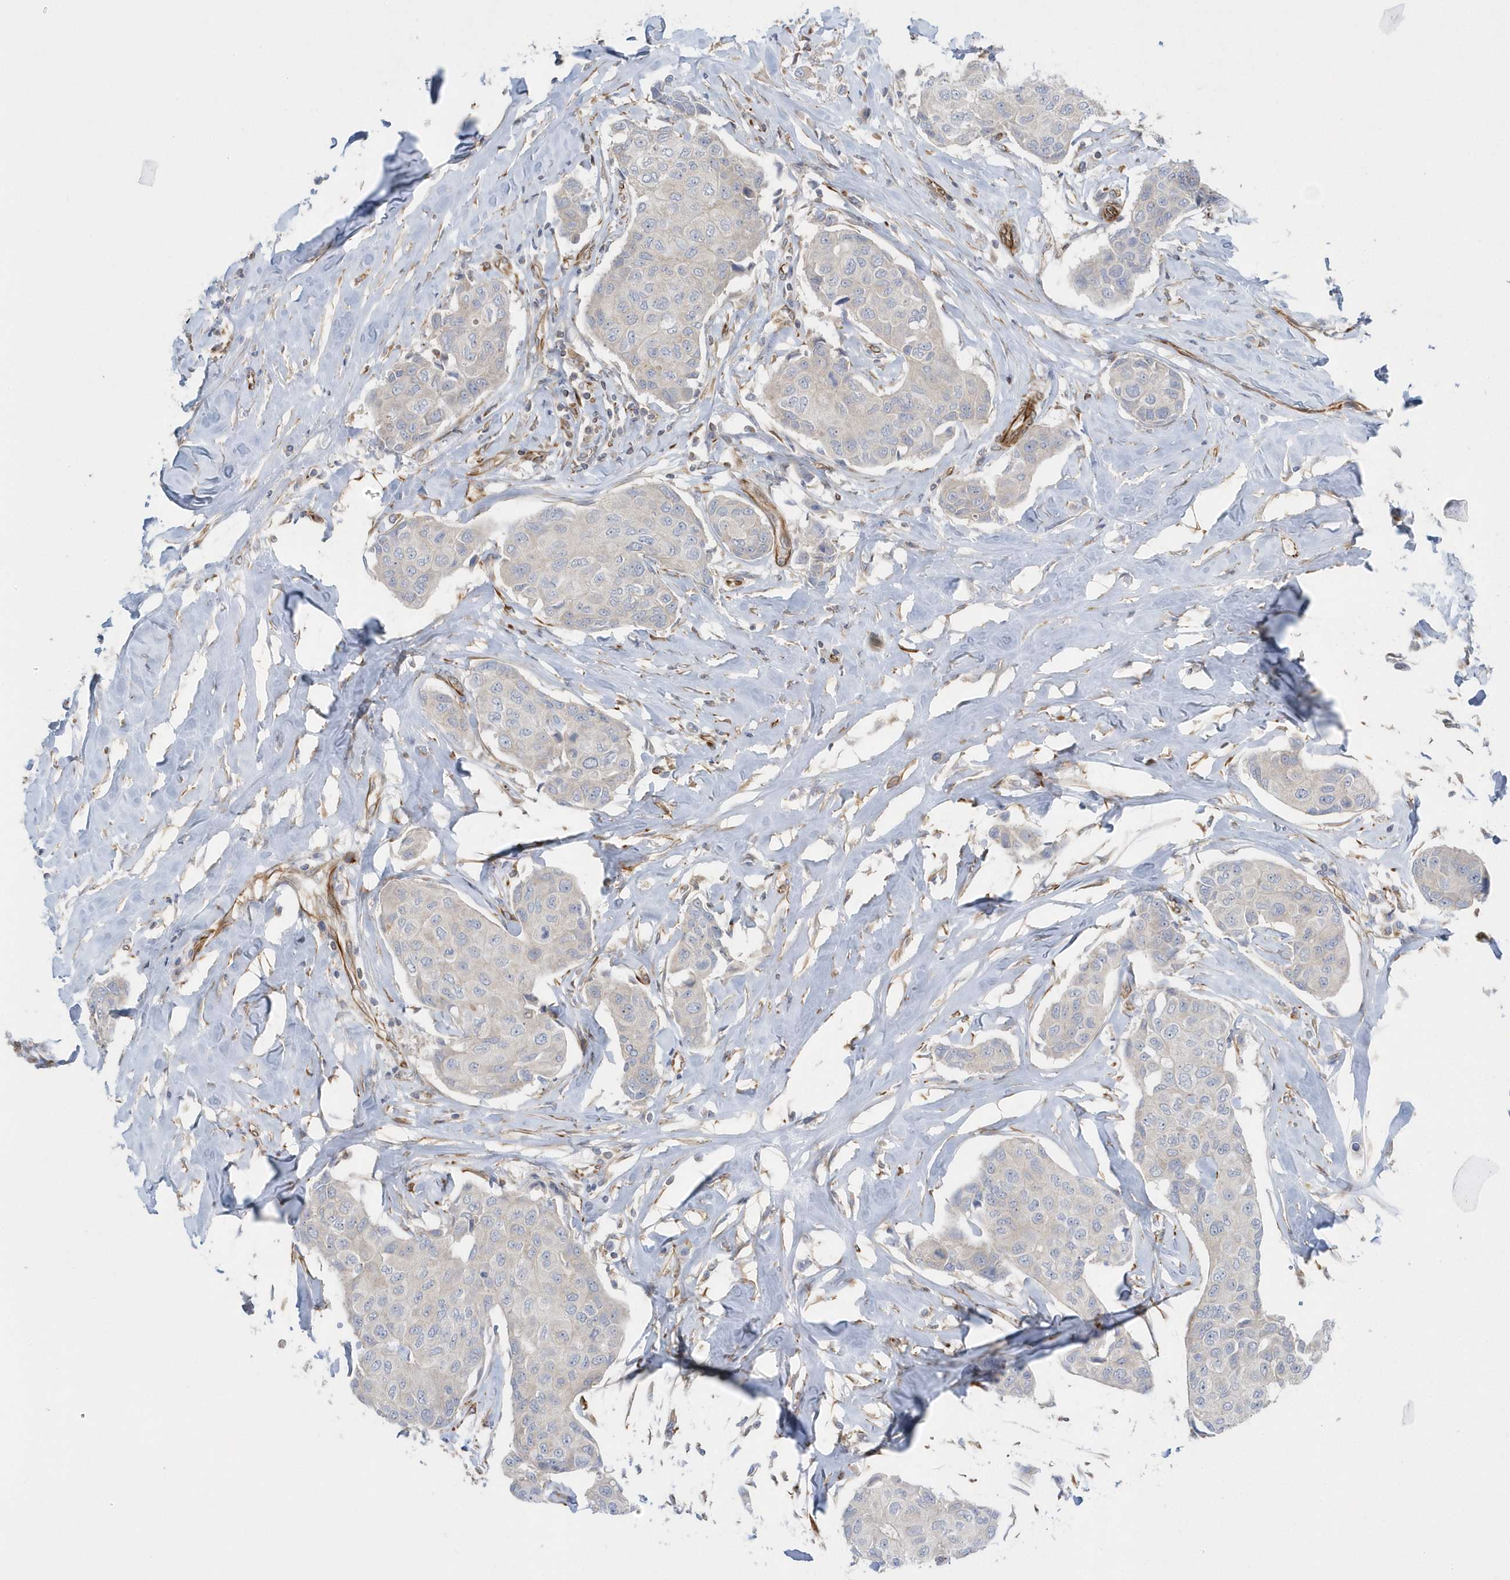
{"staining": {"intensity": "negative", "quantity": "none", "location": "none"}, "tissue": "breast cancer", "cell_type": "Tumor cells", "image_type": "cancer", "snomed": [{"axis": "morphology", "description": "Duct carcinoma"}, {"axis": "topography", "description": "Breast"}], "caption": "Tumor cells show no significant positivity in breast cancer (invasive ductal carcinoma).", "gene": "RAB17", "patient": {"sex": "female", "age": 80}}